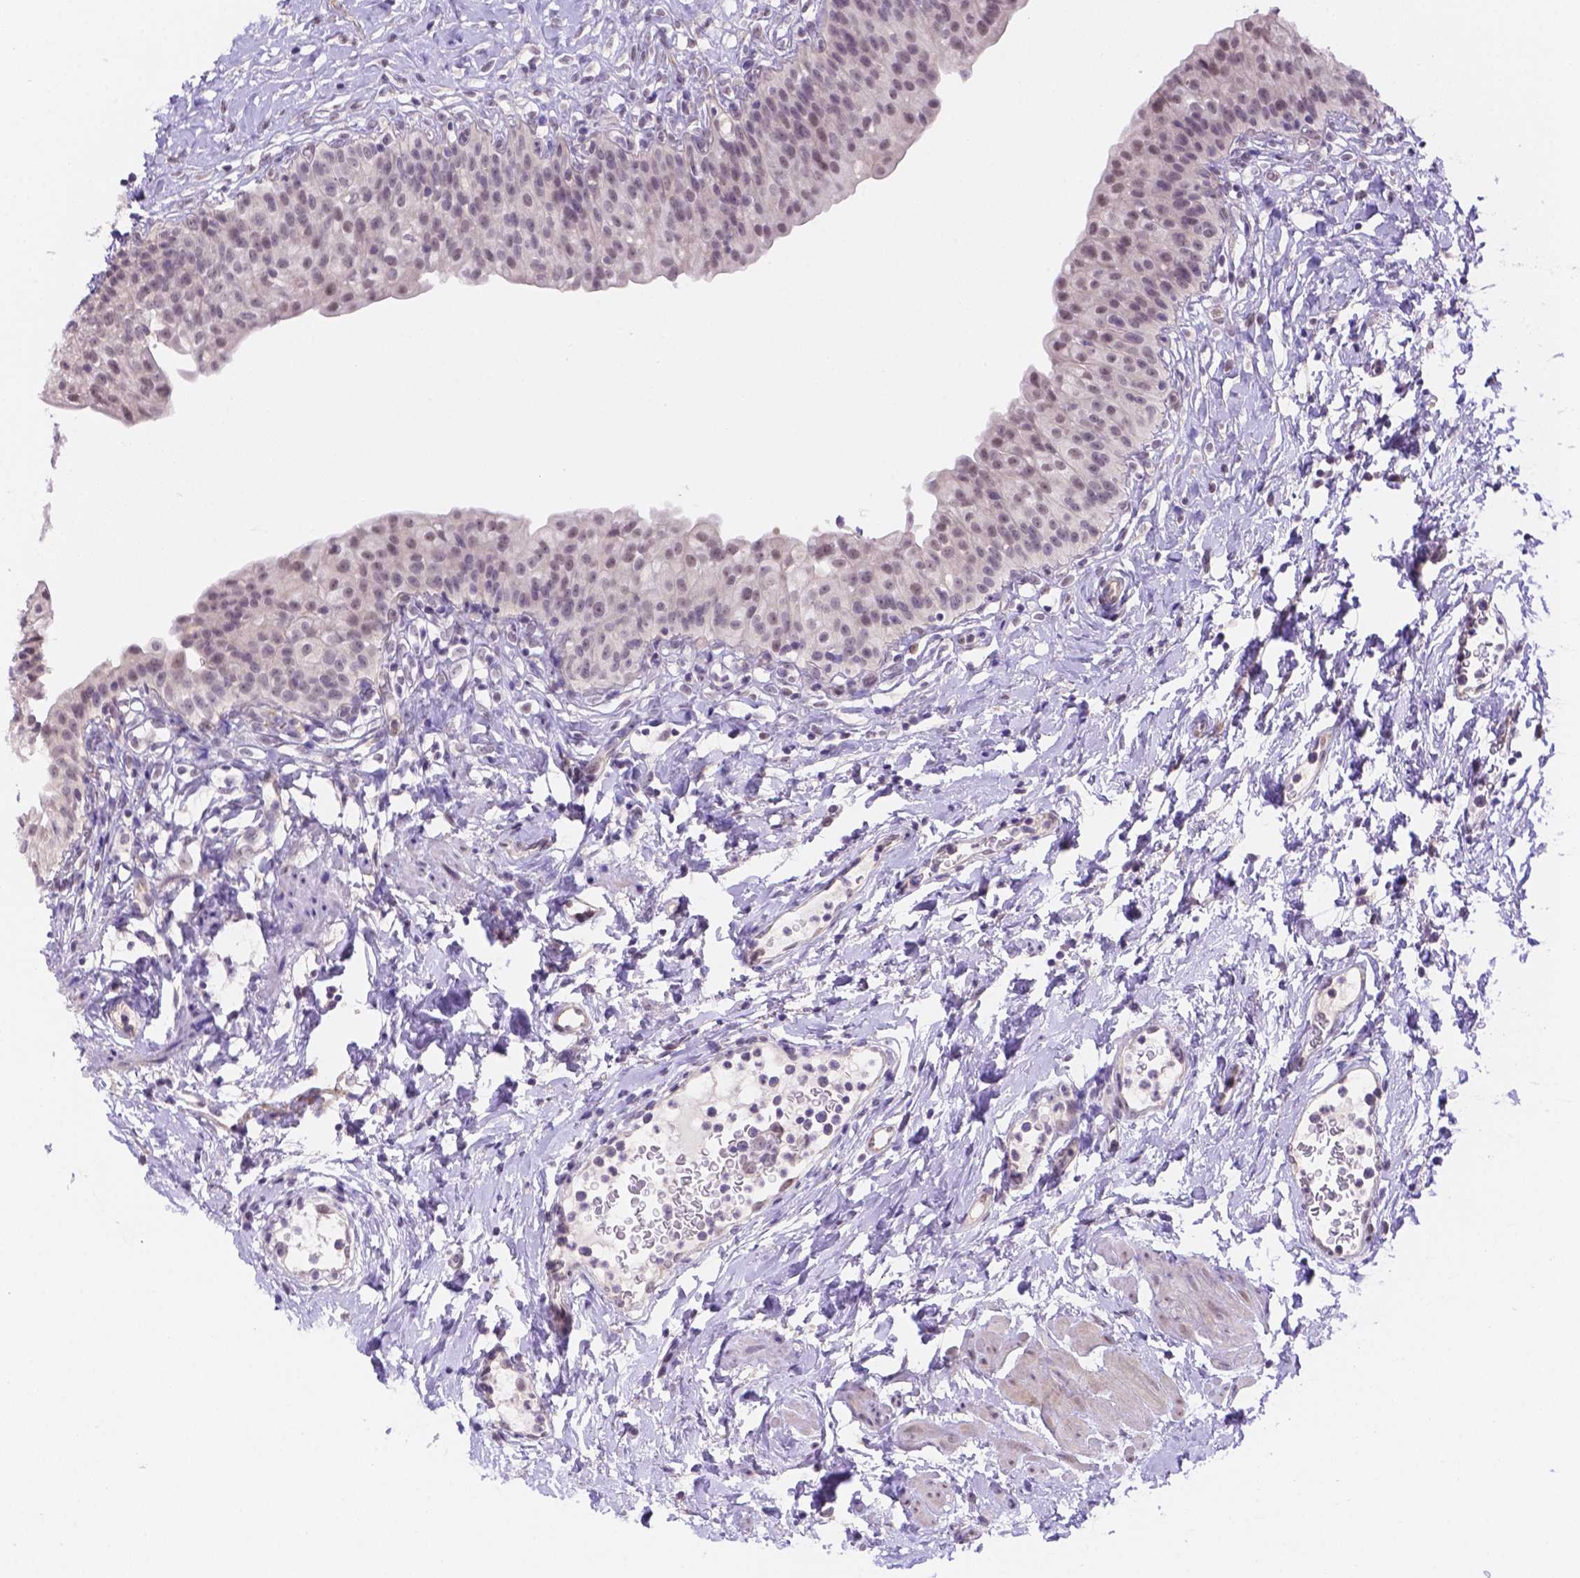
{"staining": {"intensity": "negative", "quantity": "none", "location": "none"}, "tissue": "urinary bladder", "cell_type": "Urothelial cells", "image_type": "normal", "snomed": [{"axis": "morphology", "description": "Normal tissue, NOS"}, {"axis": "topography", "description": "Urinary bladder"}], "caption": "DAB (3,3'-diaminobenzidine) immunohistochemical staining of unremarkable human urinary bladder exhibits no significant positivity in urothelial cells.", "gene": "NXPE2", "patient": {"sex": "male", "age": 76}}